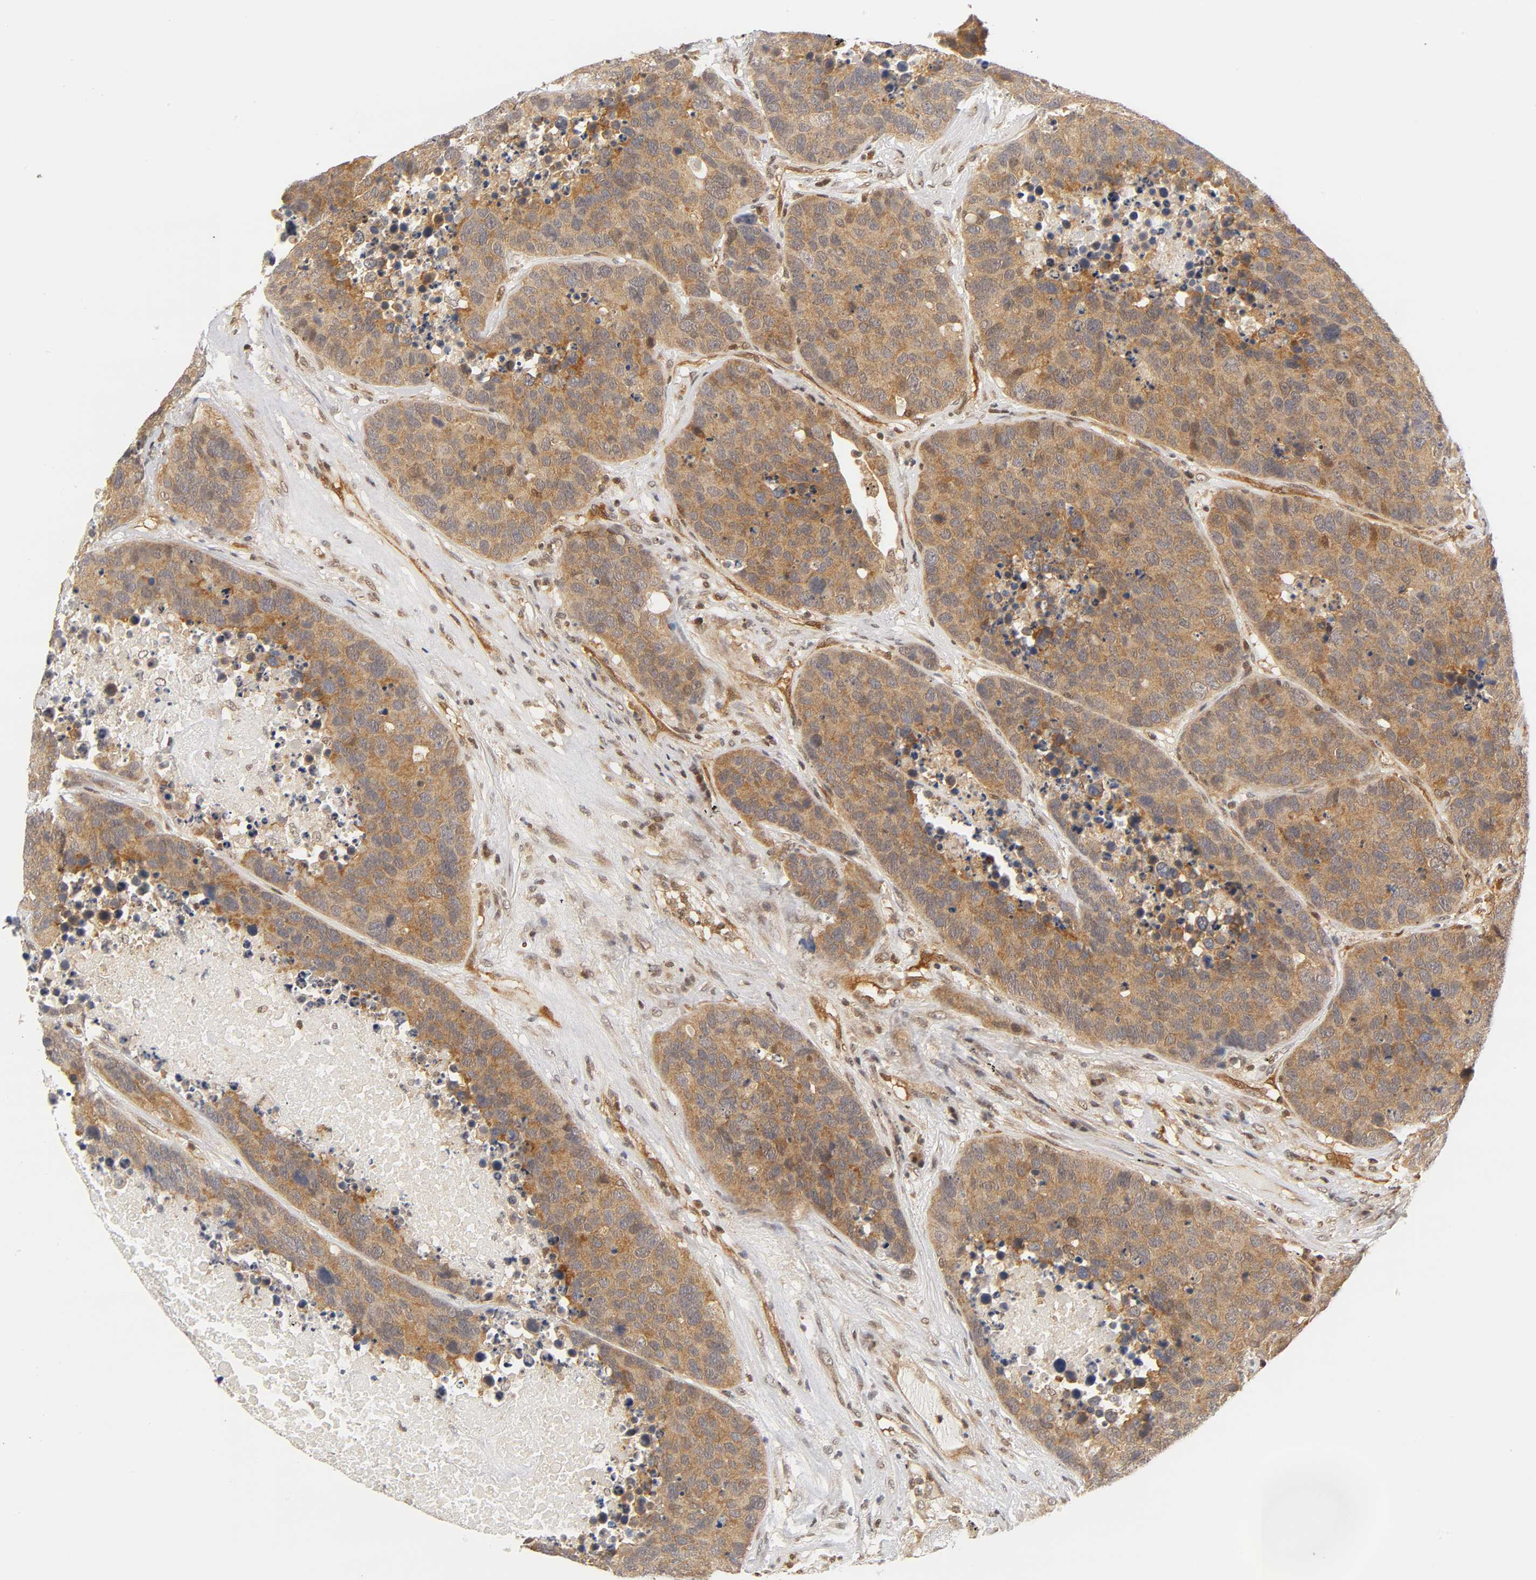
{"staining": {"intensity": "moderate", "quantity": ">75%", "location": "cytoplasmic/membranous"}, "tissue": "carcinoid", "cell_type": "Tumor cells", "image_type": "cancer", "snomed": [{"axis": "morphology", "description": "Carcinoid, malignant, NOS"}, {"axis": "topography", "description": "Lung"}], "caption": "A brown stain shows moderate cytoplasmic/membranous staining of a protein in malignant carcinoid tumor cells. Nuclei are stained in blue.", "gene": "CDC37", "patient": {"sex": "male", "age": 60}}